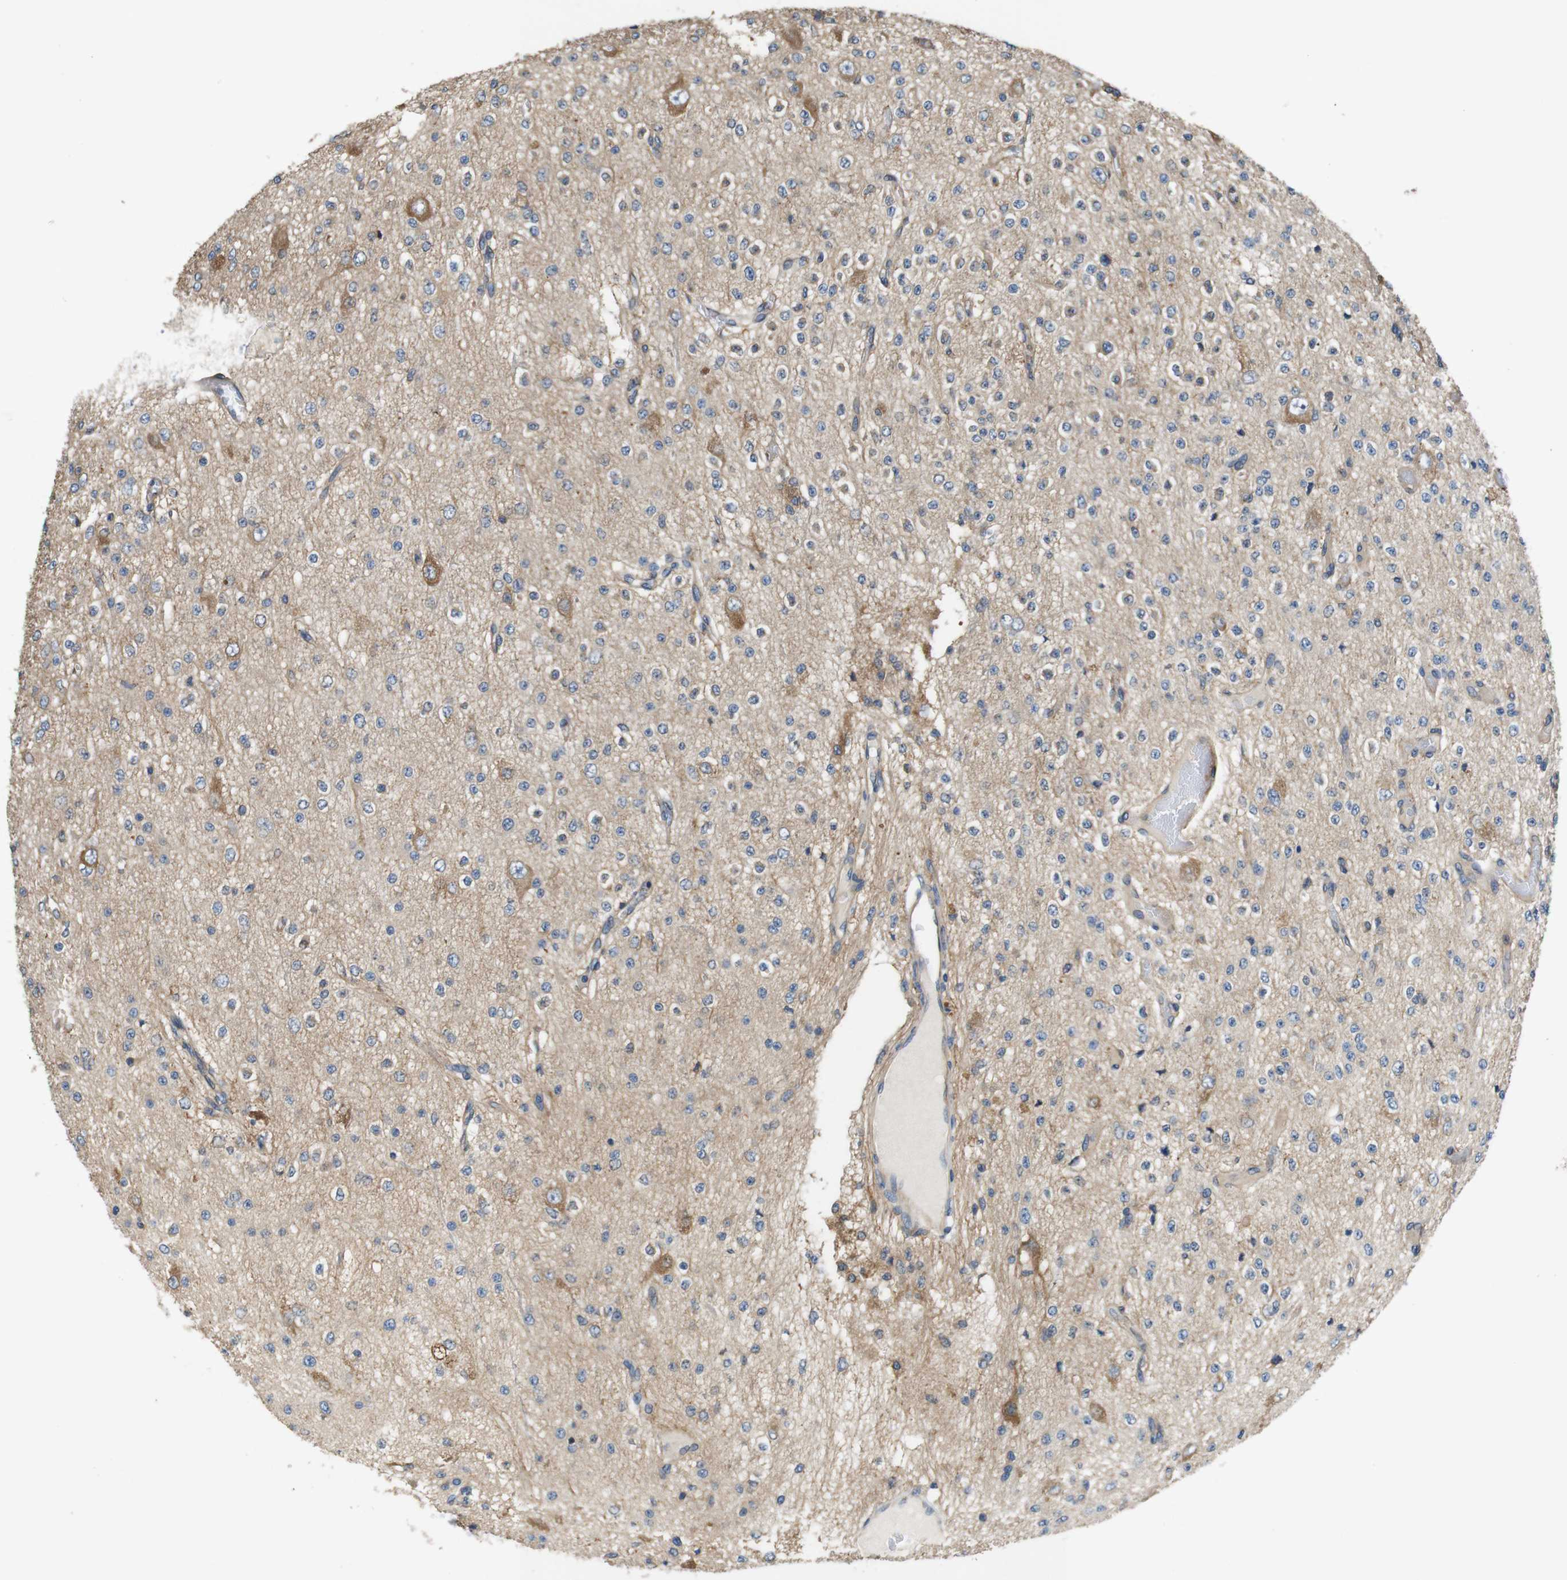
{"staining": {"intensity": "weak", "quantity": "<25%", "location": "cytoplasmic/membranous"}, "tissue": "glioma", "cell_type": "Tumor cells", "image_type": "cancer", "snomed": [{"axis": "morphology", "description": "Glioma, malignant, Low grade"}, {"axis": "topography", "description": "Brain"}], "caption": "Tumor cells show no significant protein positivity in malignant glioma (low-grade).", "gene": "DCTN1", "patient": {"sex": "male", "age": 38}}